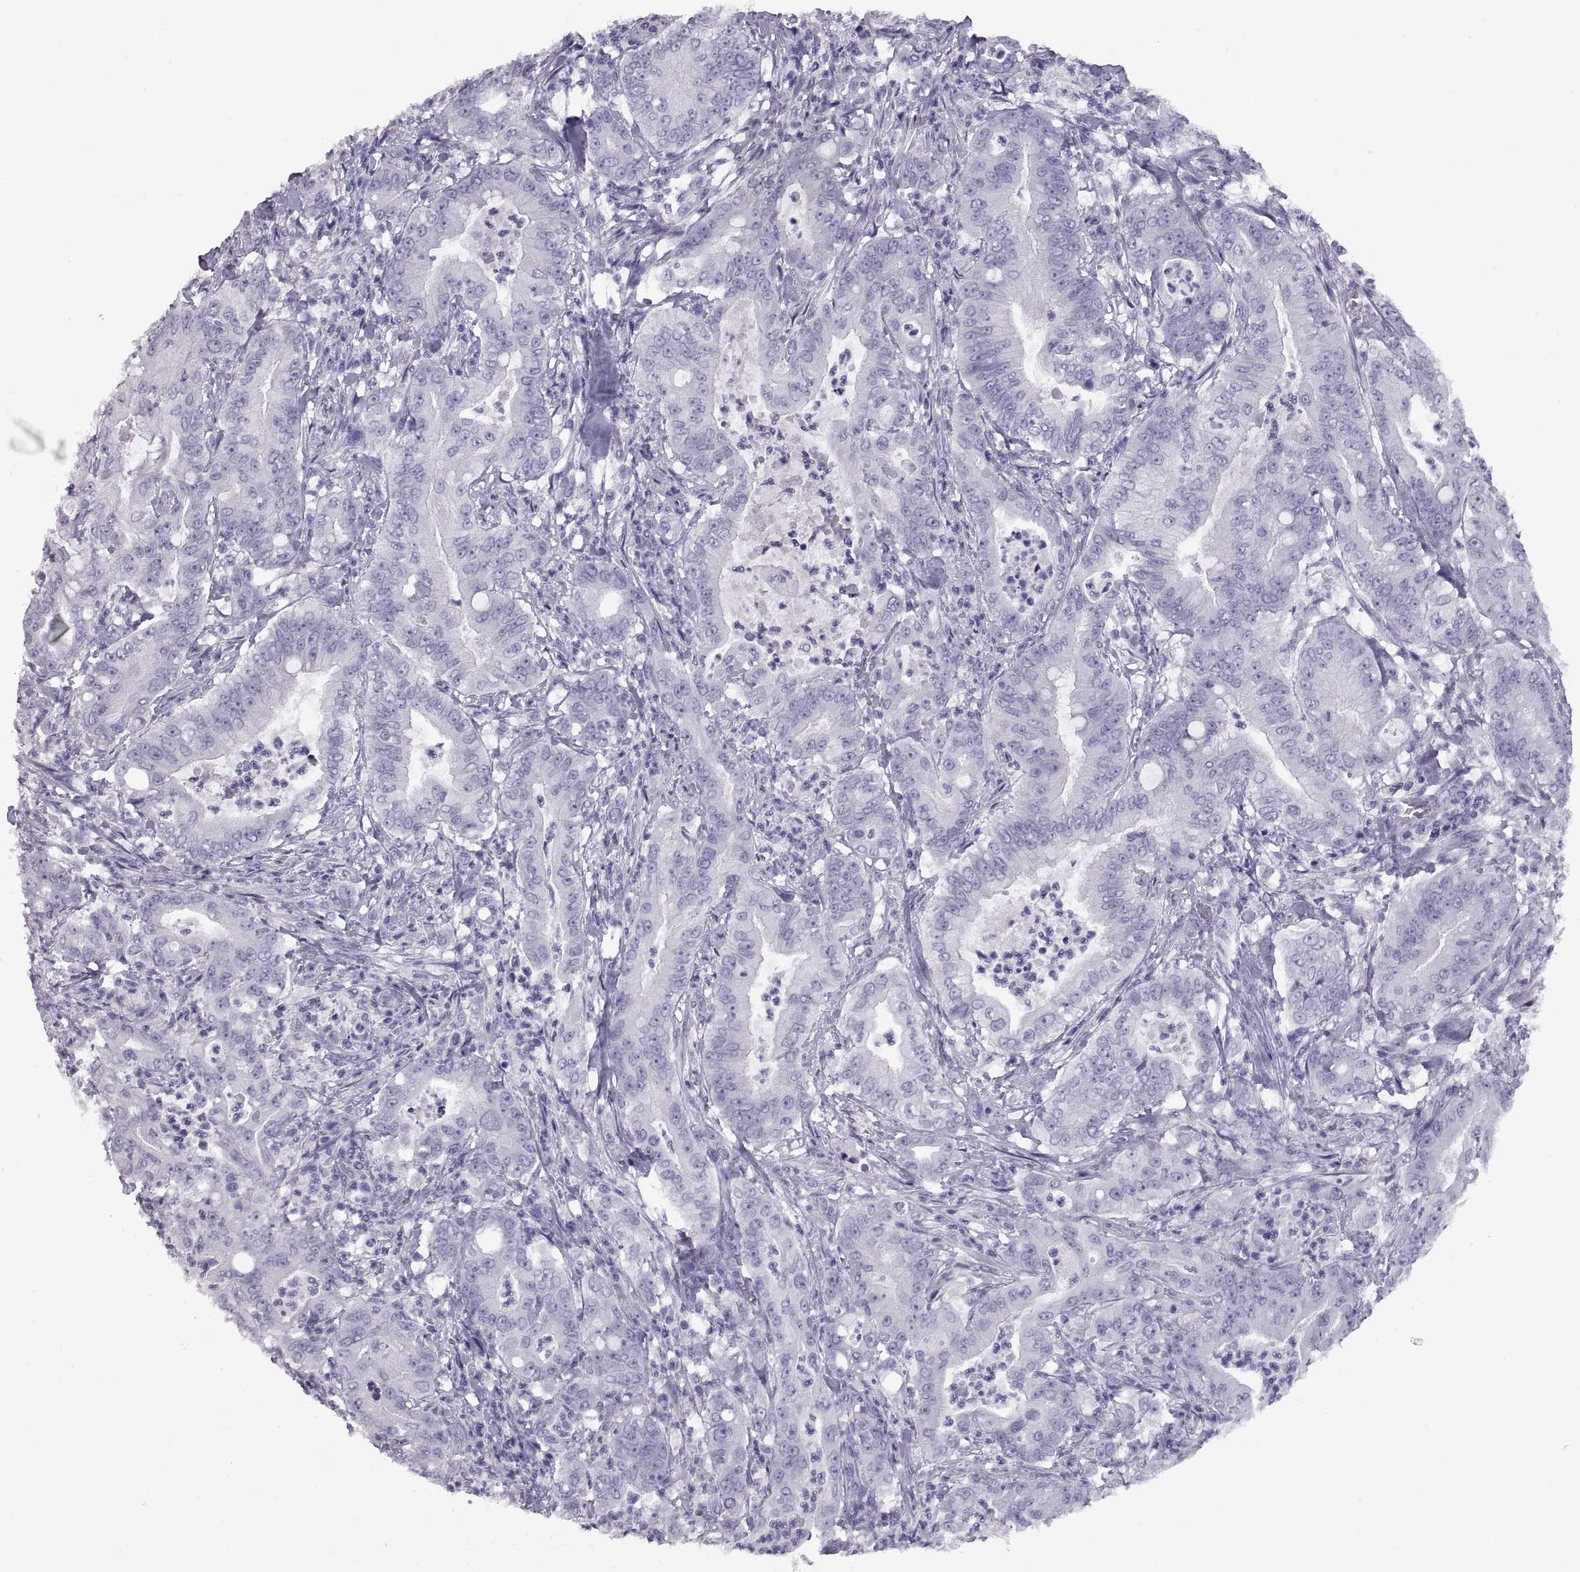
{"staining": {"intensity": "negative", "quantity": "none", "location": "none"}, "tissue": "pancreatic cancer", "cell_type": "Tumor cells", "image_type": "cancer", "snomed": [{"axis": "morphology", "description": "Adenocarcinoma, NOS"}, {"axis": "topography", "description": "Pancreas"}], "caption": "A high-resolution micrograph shows immunohistochemistry (IHC) staining of pancreatic cancer (adenocarcinoma), which demonstrates no significant expression in tumor cells.", "gene": "RGS20", "patient": {"sex": "male", "age": 71}}